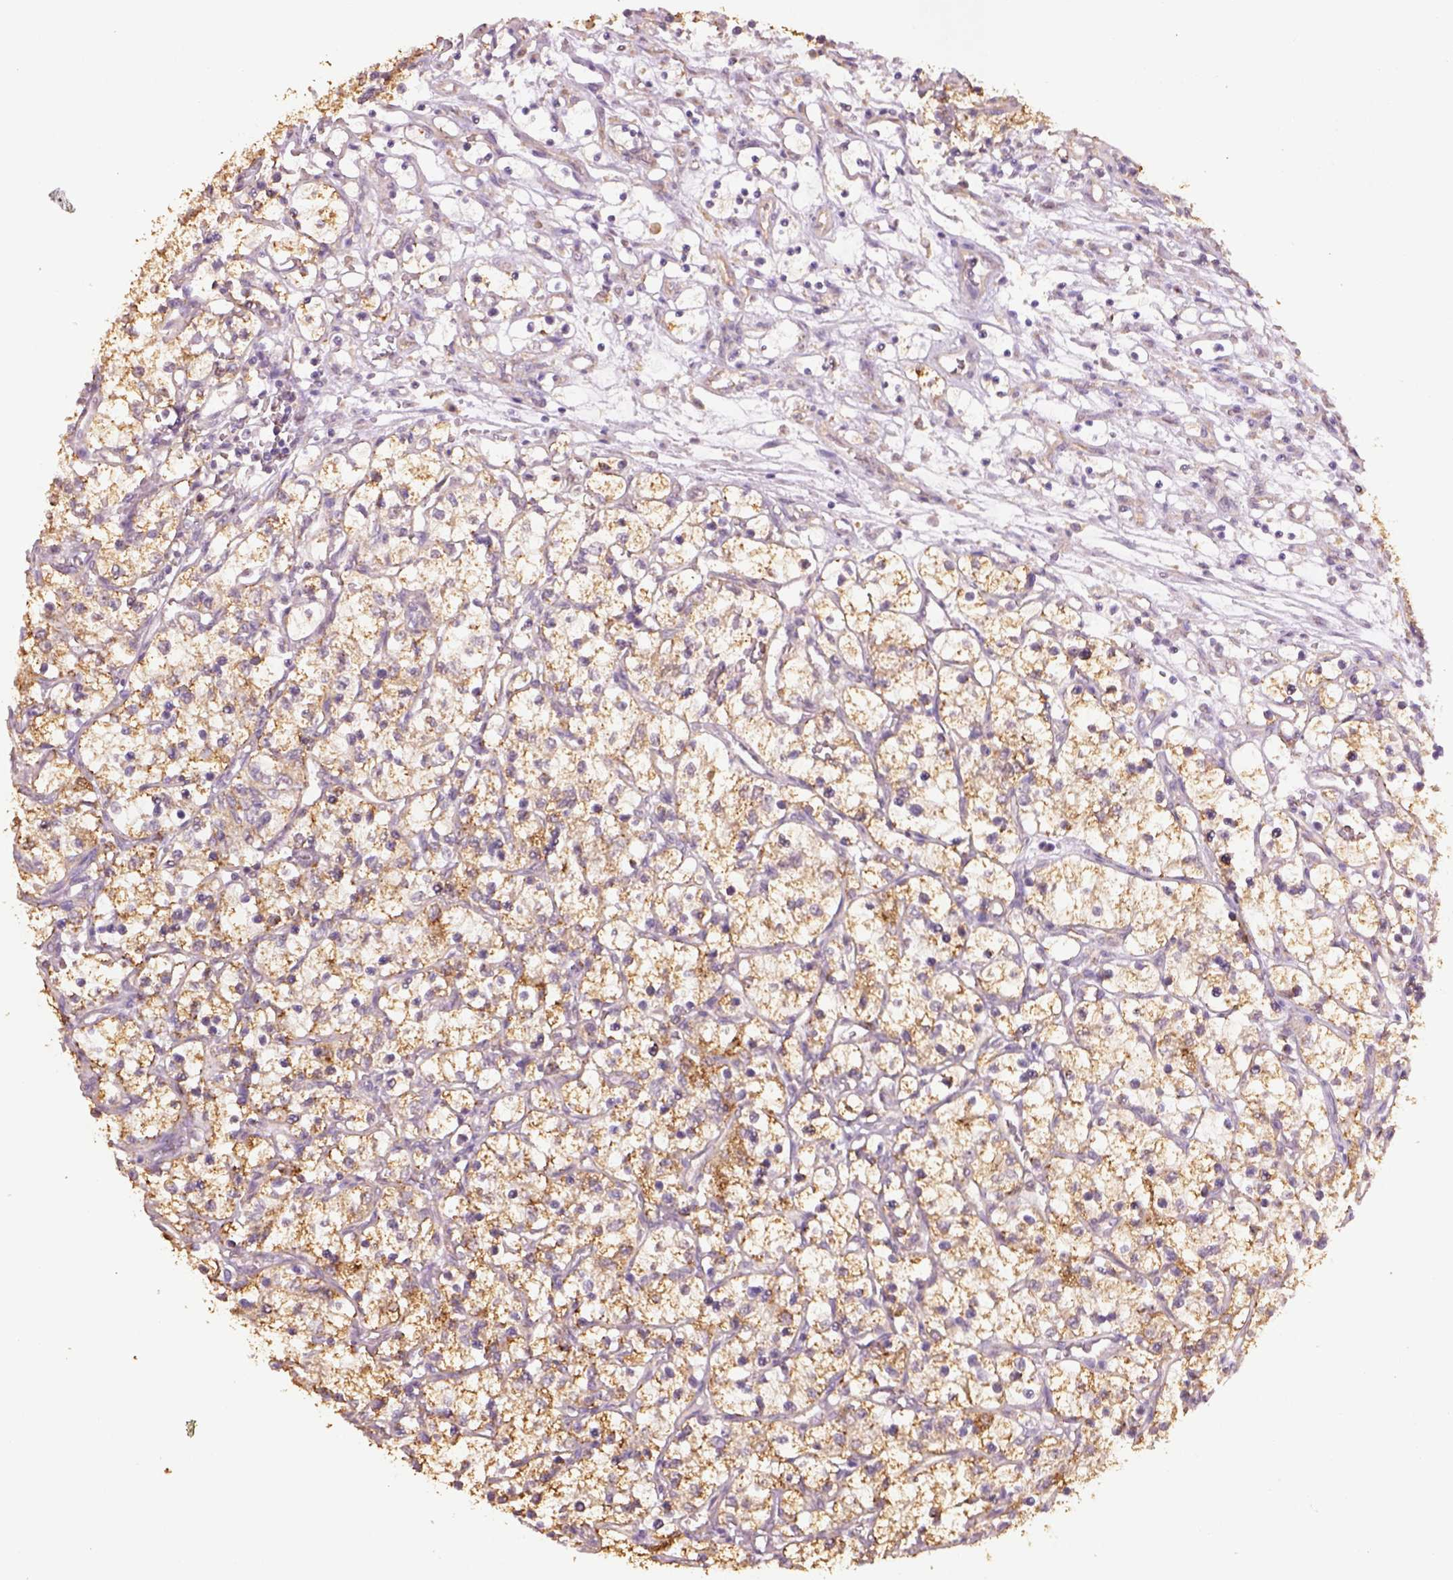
{"staining": {"intensity": "strong", "quantity": ">75%", "location": "cytoplasmic/membranous"}, "tissue": "renal cancer", "cell_type": "Tumor cells", "image_type": "cancer", "snomed": [{"axis": "morphology", "description": "Adenocarcinoma, NOS"}, {"axis": "topography", "description": "Kidney"}], "caption": "A brown stain highlights strong cytoplasmic/membranous expression of a protein in renal cancer tumor cells.", "gene": "AP2B1", "patient": {"sex": "female", "age": 69}}